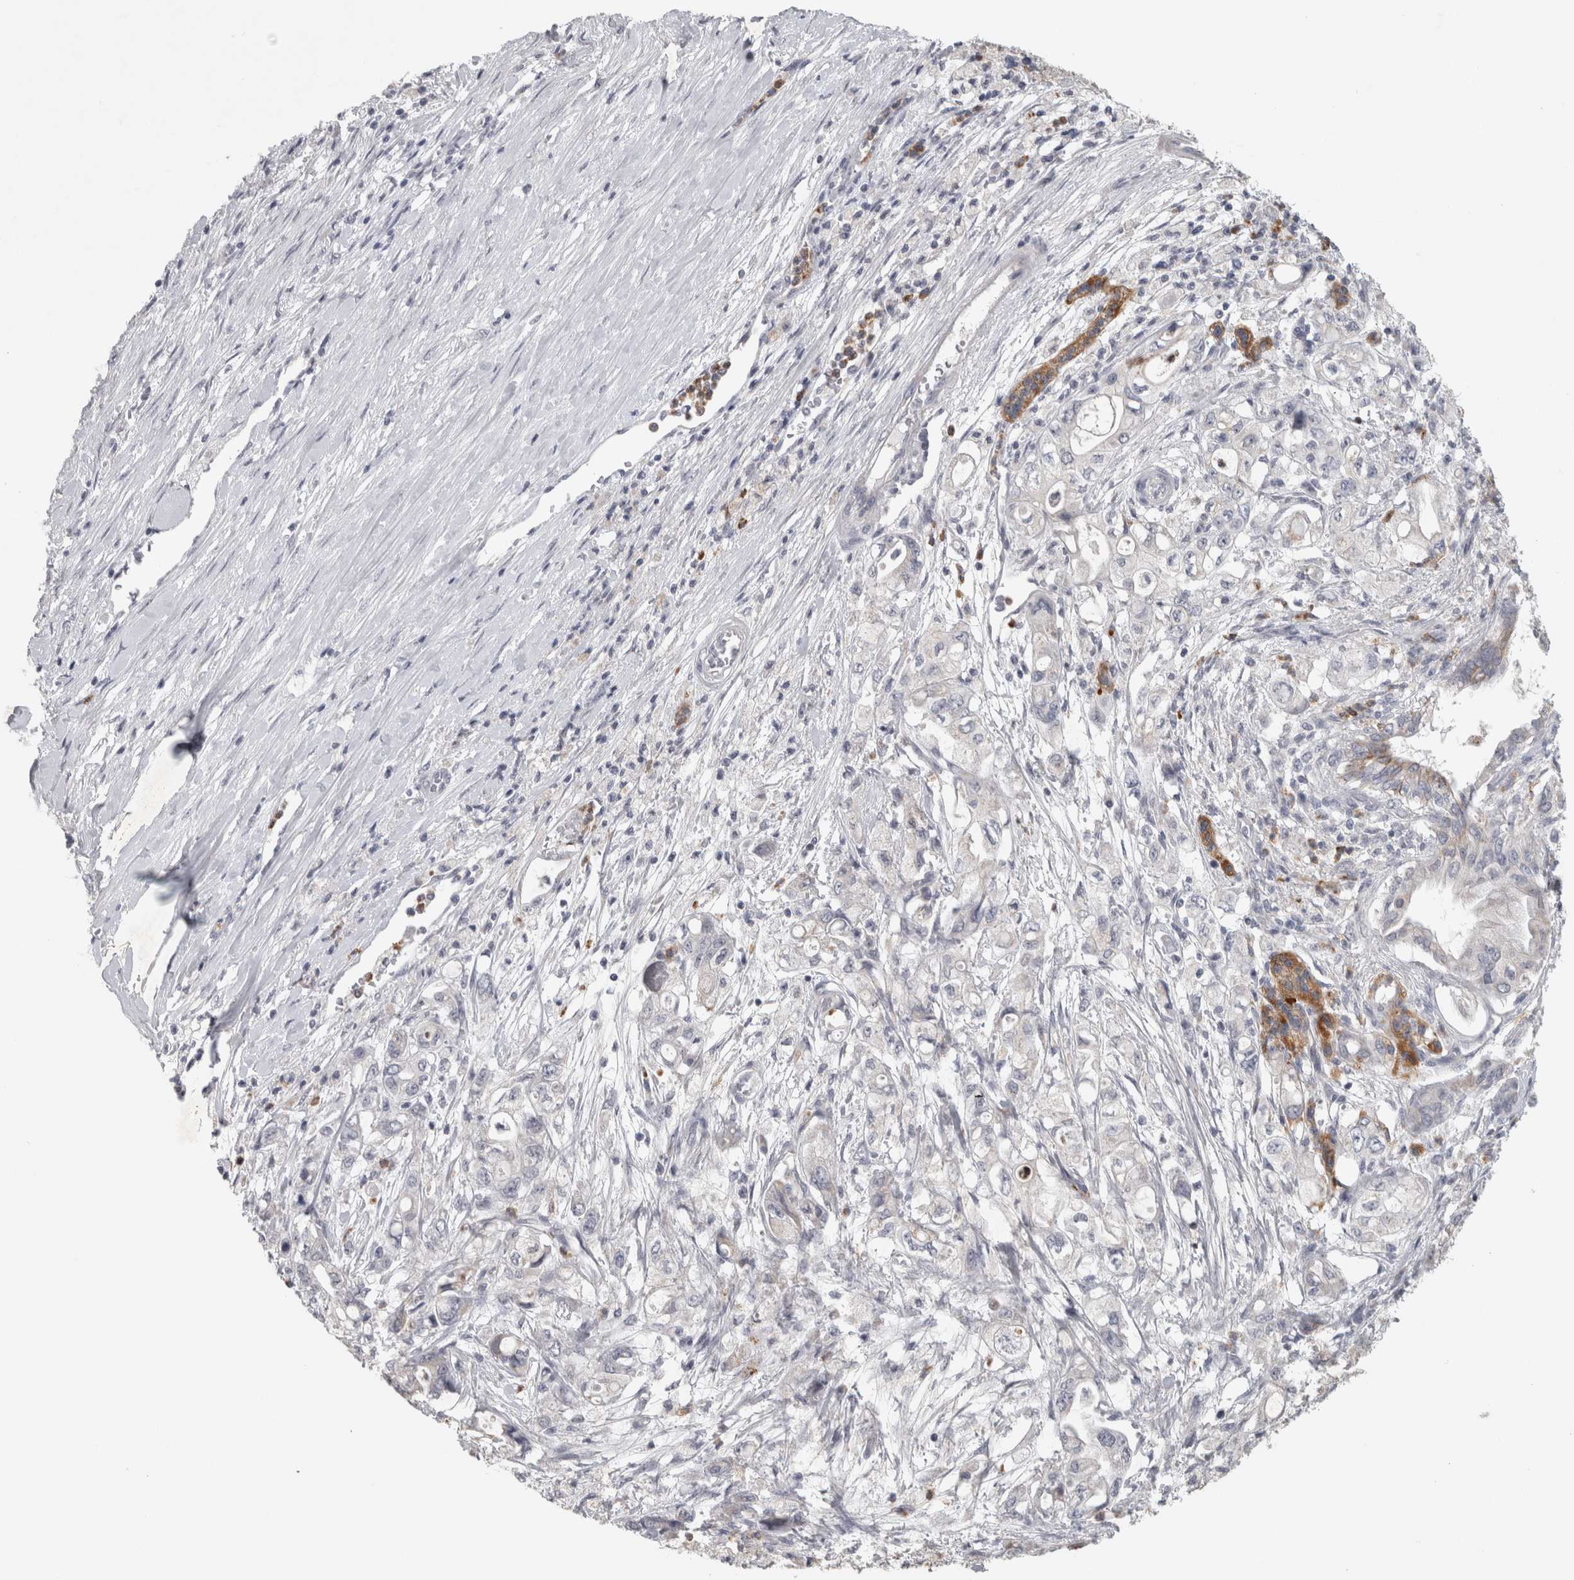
{"staining": {"intensity": "negative", "quantity": "none", "location": "none"}, "tissue": "pancreatic cancer", "cell_type": "Tumor cells", "image_type": "cancer", "snomed": [{"axis": "morphology", "description": "Adenocarcinoma, NOS"}, {"axis": "topography", "description": "Pancreas"}], "caption": "Image shows no protein staining in tumor cells of pancreatic adenocarcinoma tissue.", "gene": "PTPRN2", "patient": {"sex": "male", "age": 79}}